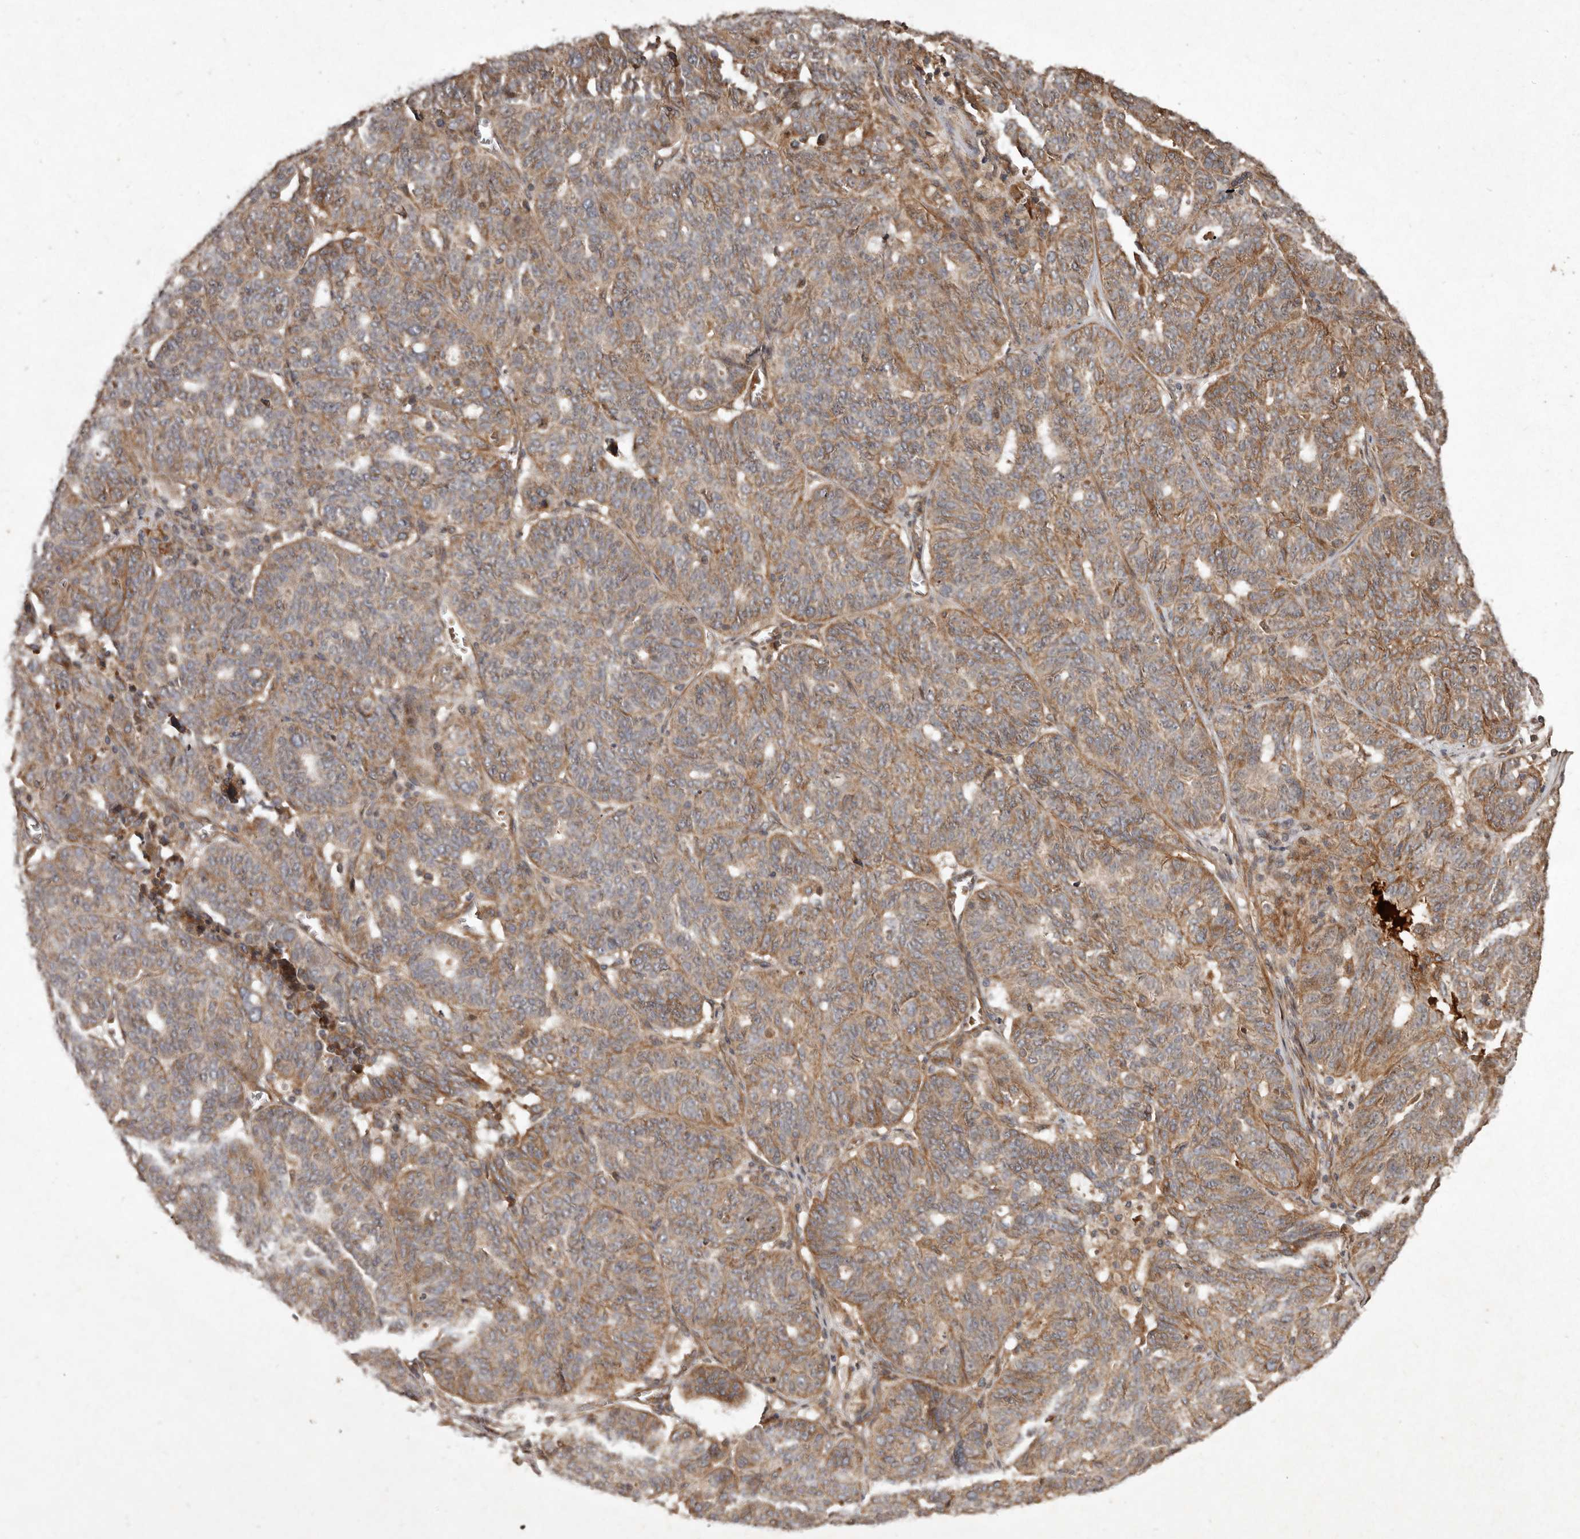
{"staining": {"intensity": "moderate", "quantity": ">75%", "location": "cytoplasmic/membranous"}, "tissue": "ovarian cancer", "cell_type": "Tumor cells", "image_type": "cancer", "snomed": [{"axis": "morphology", "description": "Cystadenocarcinoma, serous, NOS"}, {"axis": "topography", "description": "Ovary"}], "caption": "High-magnification brightfield microscopy of ovarian cancer stained with DAB (brown) and counterstained with hematoxylin (blue). tumor cells exhibit moderate cytoplasmic/membranous staining is present in about>75% of cells.", "gene": "SEMA3A", "patient": {"sex": "female", "age": 59}}